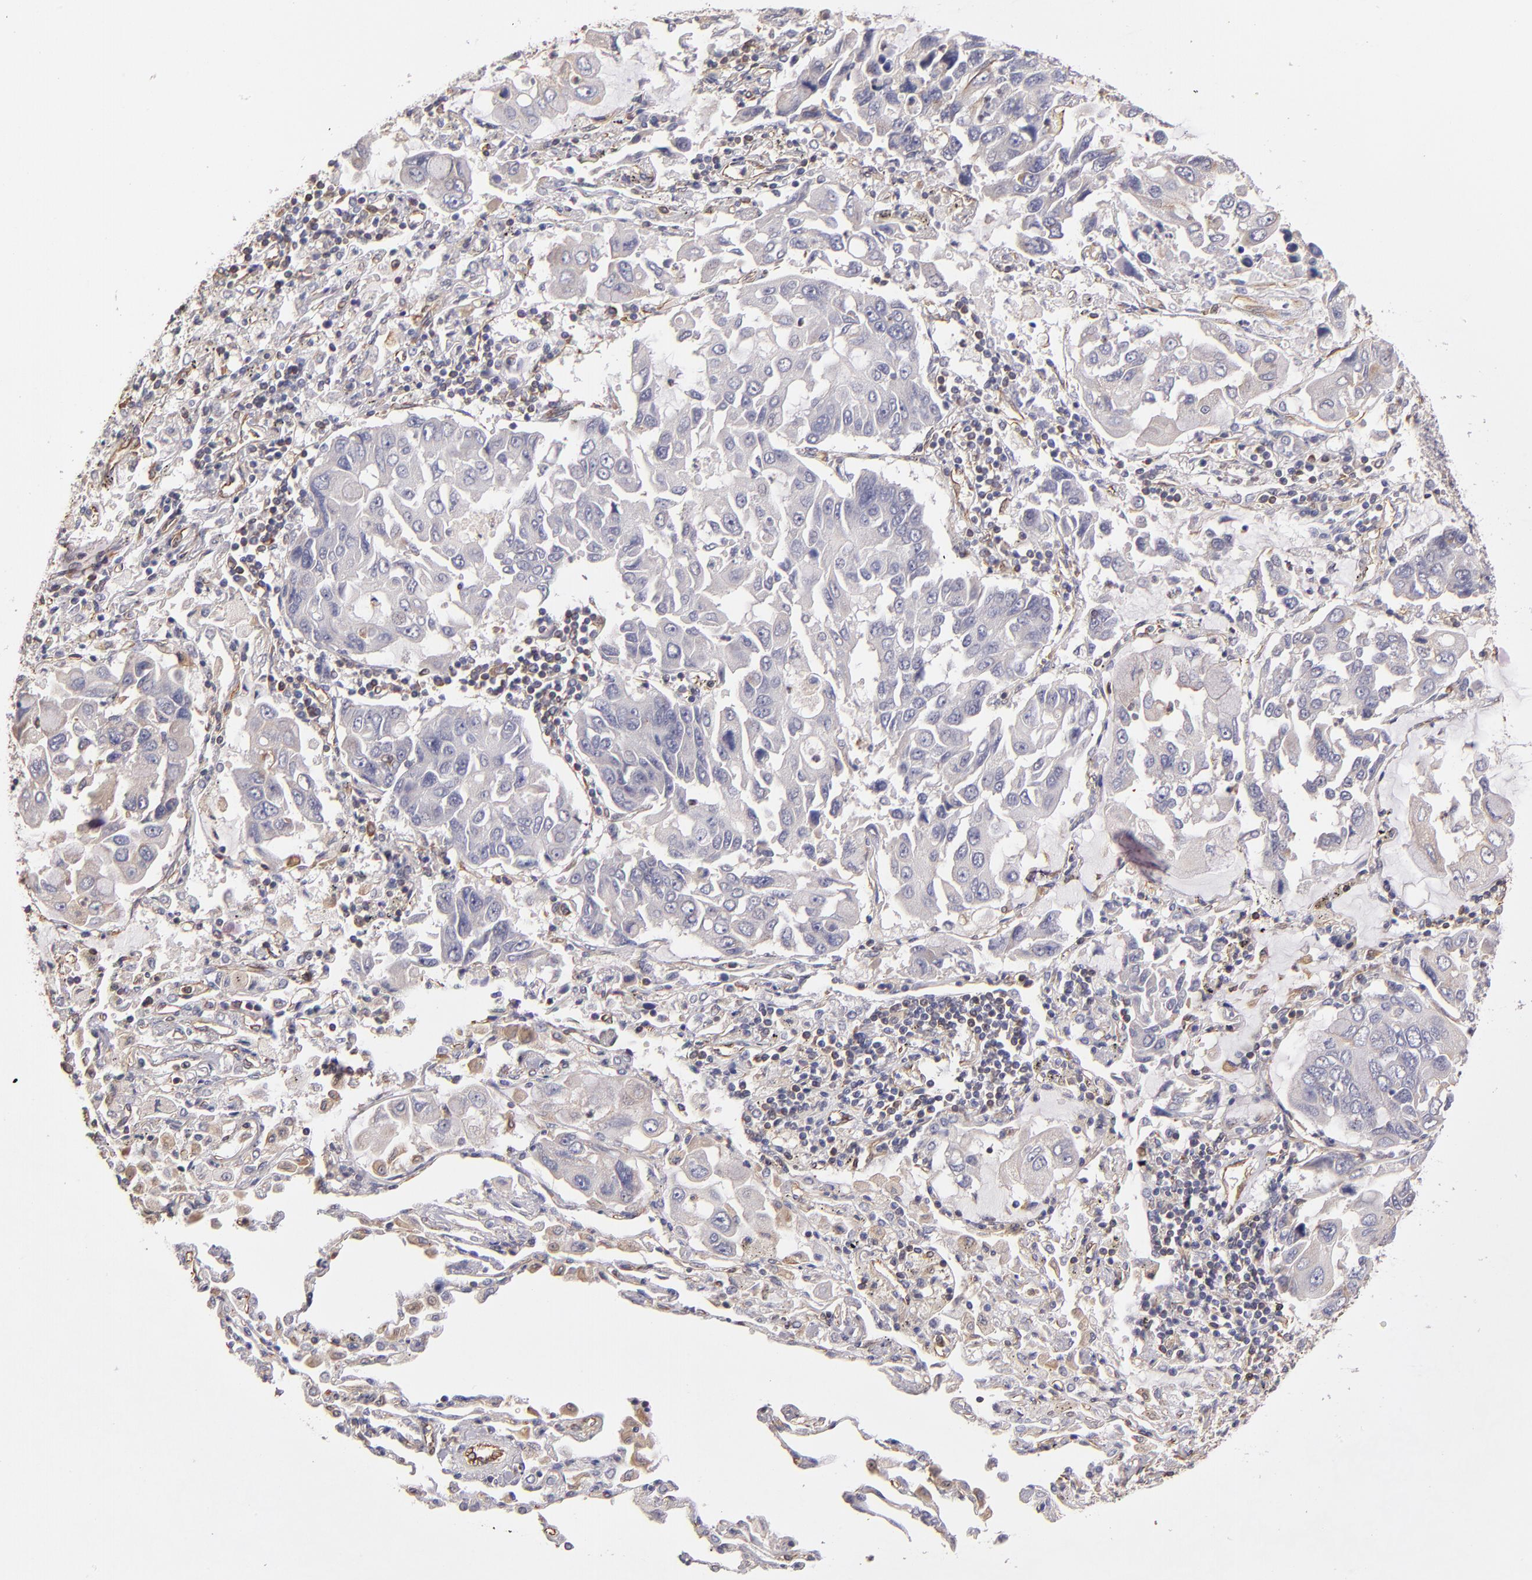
{"staining": {"intensity": "negative", "quantity": "none", "location": "none"}, "tissue": "lung cancer", "cell_type": "Tumor cells", "image_type": "cancer", "snomed": [{"axis": "morphology", "description": "Adenocarcinoma, NOS"}, {"axis": "topography", "description": "Lung"}], "caption": "Immunohistochemistry of adenocarcinoma (lung) exhibits no expression in tumor cells.", "gene": "ABCC1", "patient": {"sex": "male", "age": 64}}